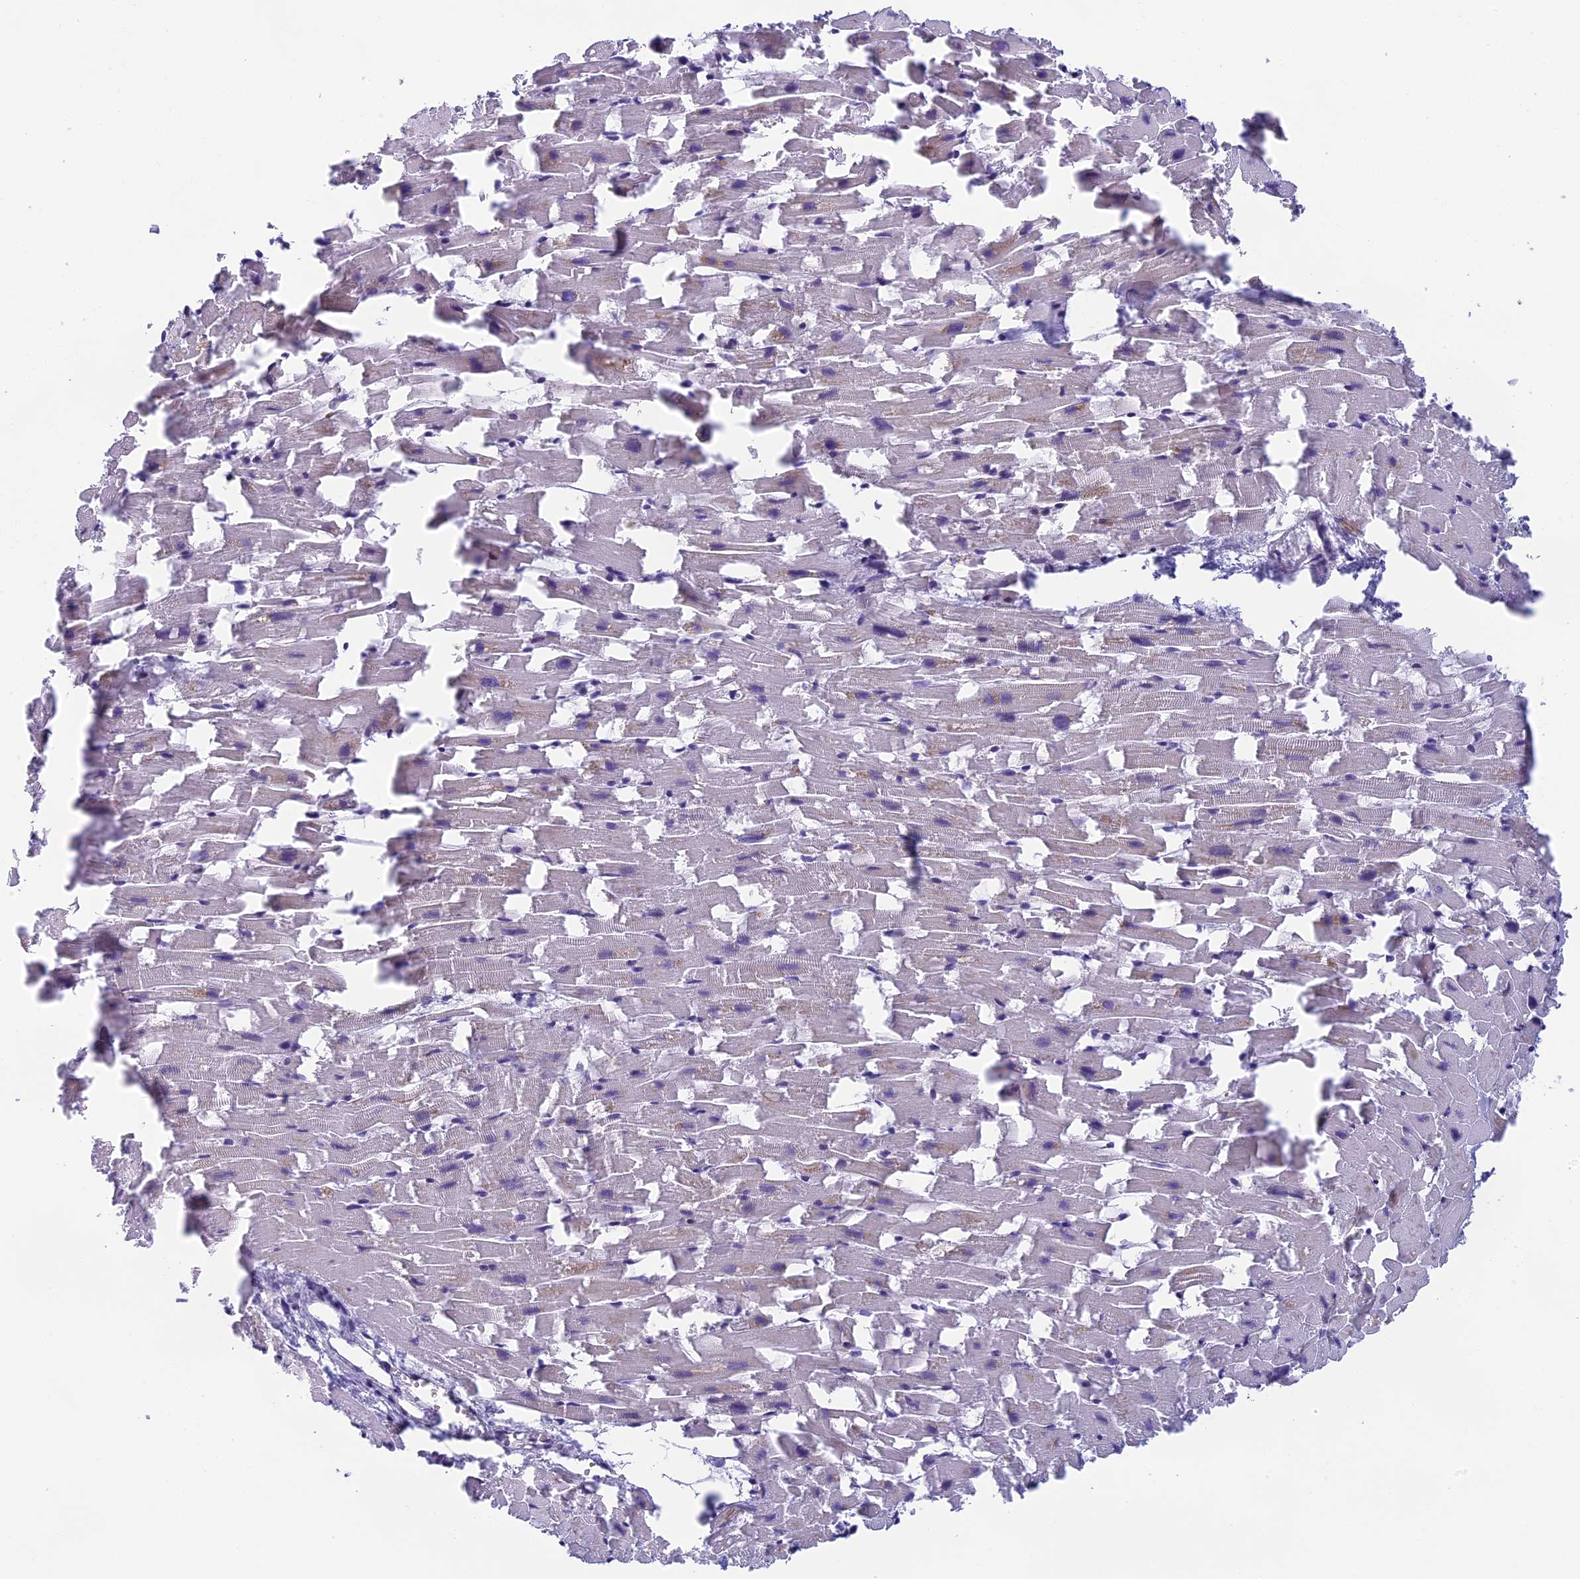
{"staining": {"intensity": "strong", "quantity": "25%-75%", "location": "cytoplasmic/membranous"}, "tissue": "heart muscle", "cell_type": "Cardiomyocytes", "image_type": "normal", "snomed": [{"axis": "morphology", "description": "Normal tissue, NOS"}, {"axis": "topography", "description": "Heart"}], "caption": "DAB (3,3'-diaminobenzidine) immunohistochemical staining of benign heart muscle demonstrates strong cytoplasmic/membranous protein staining in about 25%-75% of cardiomyocytes. The protein is shown in brown color, while the nuclei are stained blue.", "gene": "ARHGEF37", "patient": {"sex": "female", "age": 64}}